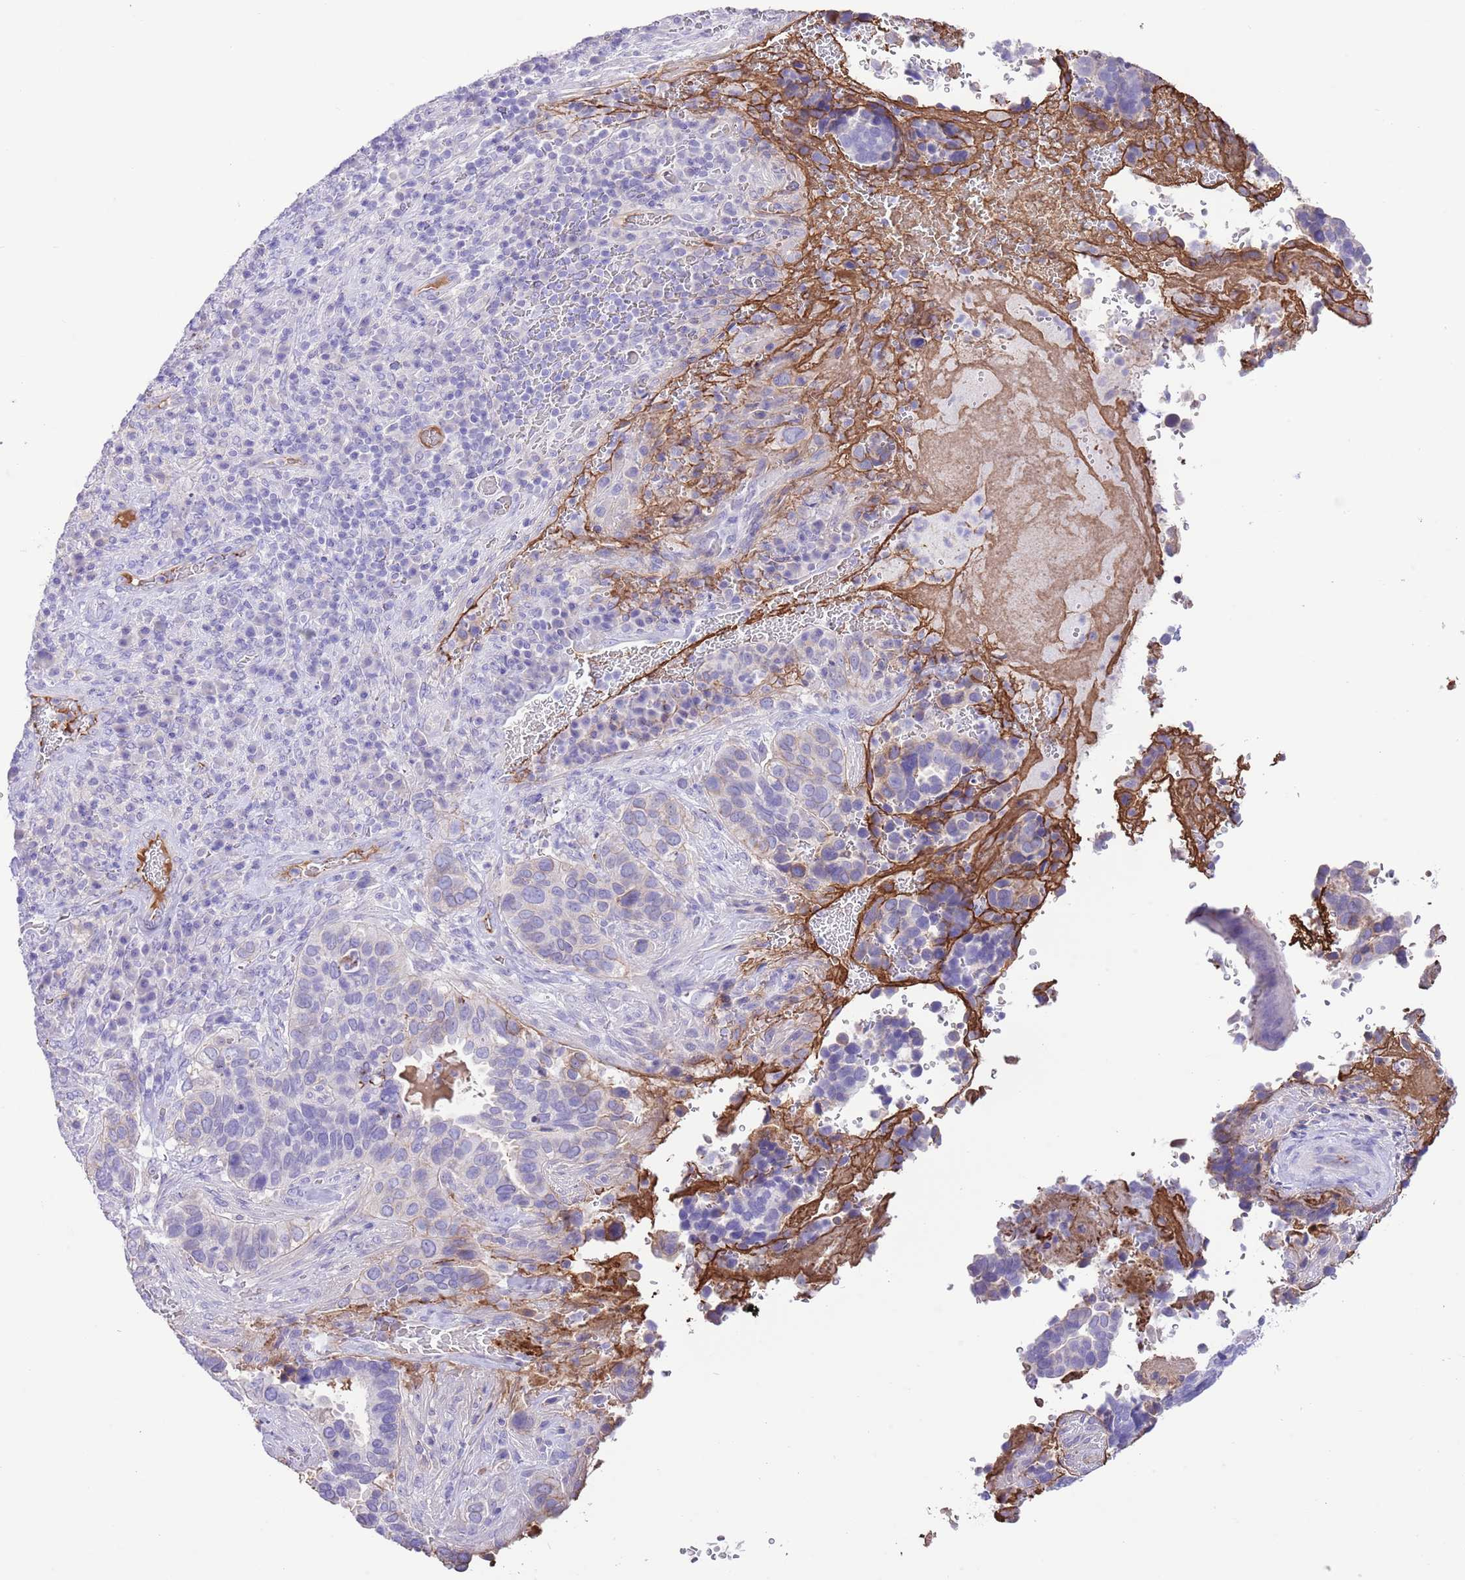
{"staining": {"intensity": "negative", "quantity": "none", "location": "none"}, "tissue": "cervical cancer", "cell_type": "Tumor cells", "image_type": "cancer", "snomed": [{"axis": "morphology", "description": "Squamous cell carcinoma, NOS"}, {"axis": "topography", "description": "Cervix"}], "caption": "High power microscopy micrograph of an immunohistochemistry (IHC) histopathology image of squamous cell carcinoma (cervical), revealing no significant expression in tumor cells.", "gene": "IGF1", "patient": {"sex": "female", "age": 38}}